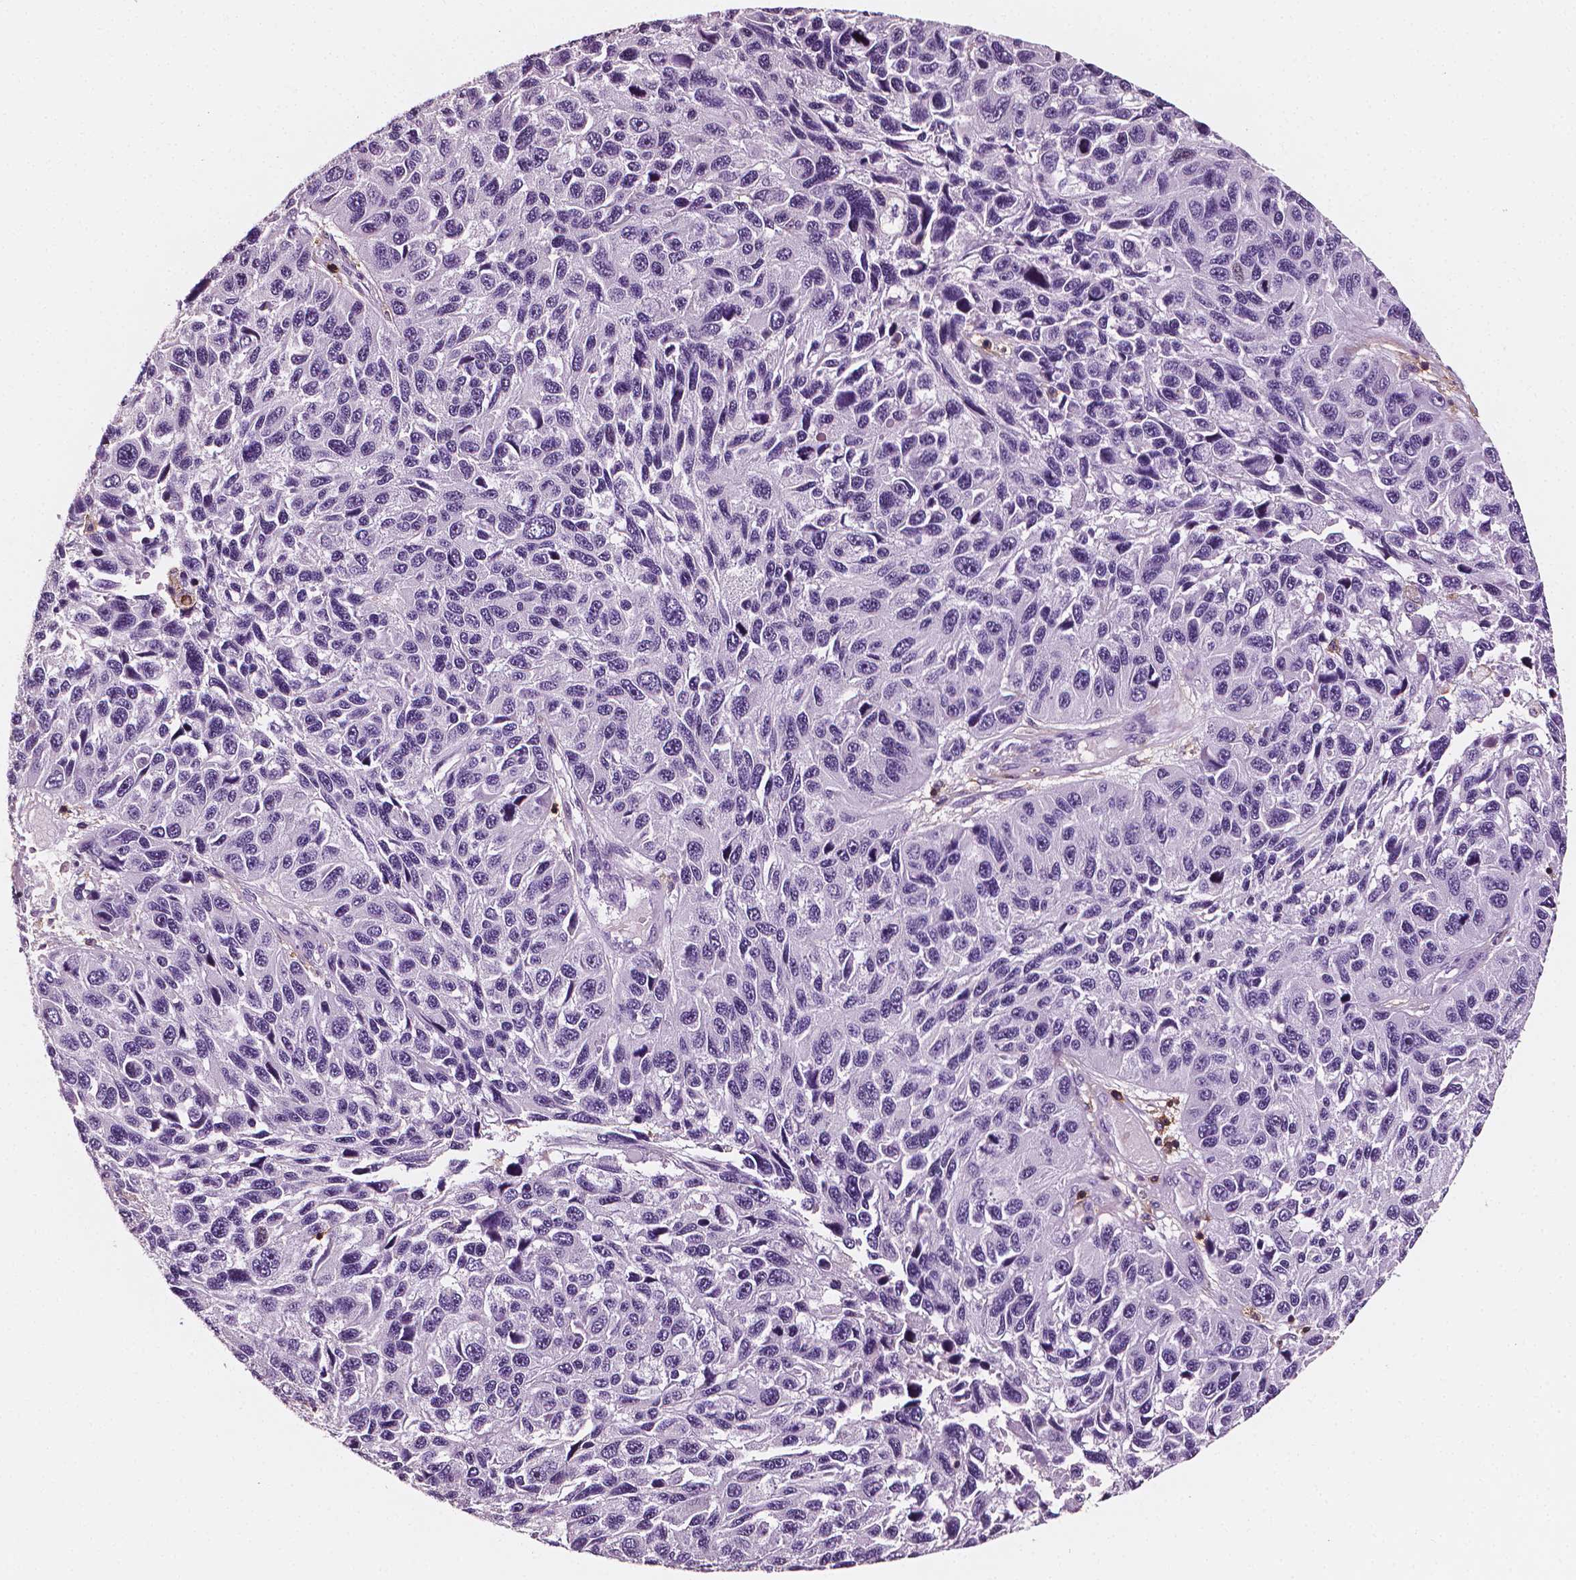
{"staining": {"intensity": "negative", "quantity": "none", "location": "none"}, "tissue": "melanoma", "cell_type": "Tumor cells", "image_type": "cancer", "snomed": [{"axis": "morphology", "description": "Malignant melanoma, NOS"}, {"axis": "topography", "description": "Skin"}], "caption": "Immunohistochemistry (IHC) of human melanoma reveals no staining in tumor cells.", "gene": "PTPRC", "patient": {"sex": "male", "age": 53}}